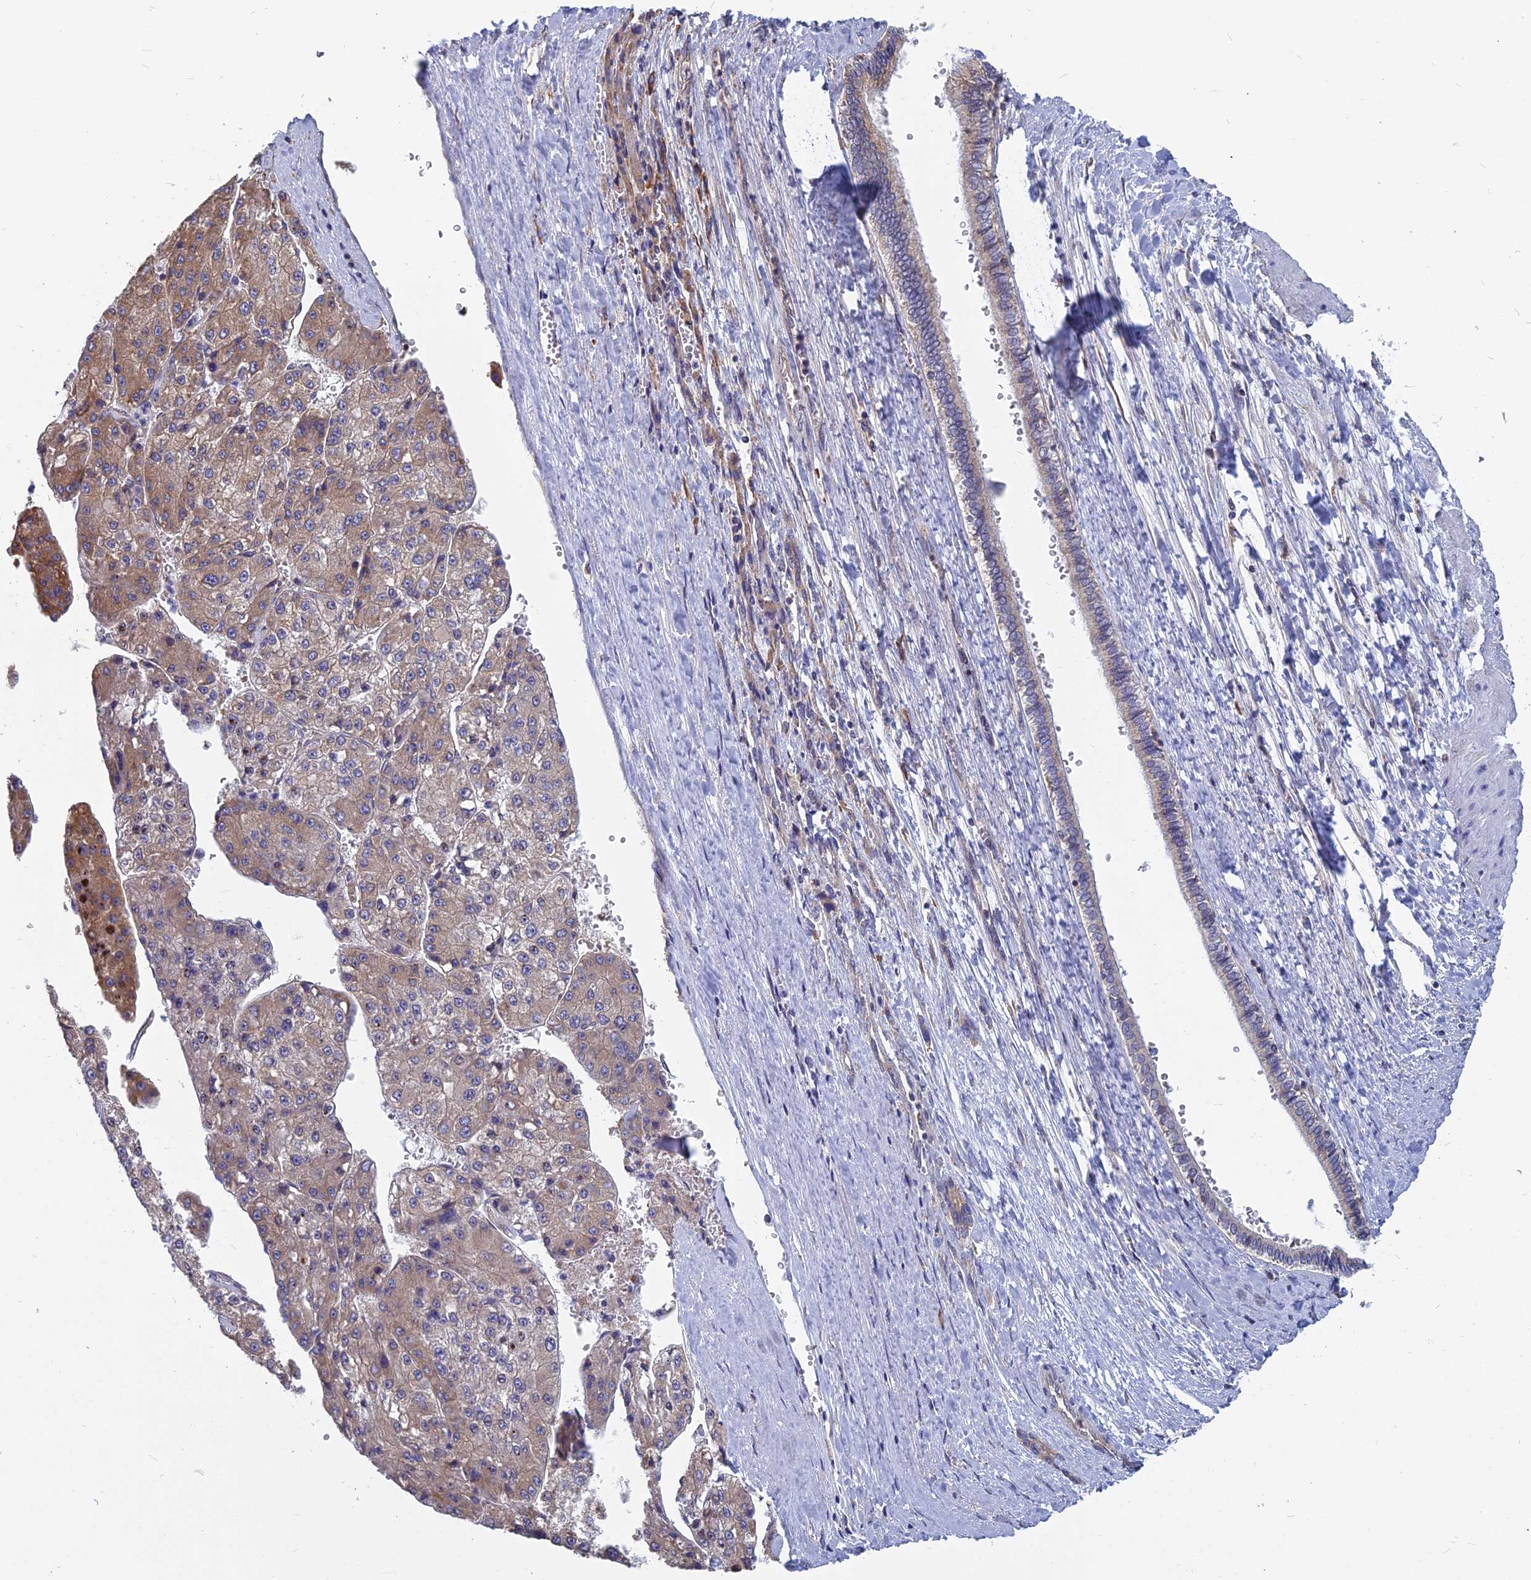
{"staining": {"intensity": "moderate", "quantity": "25%-75%", "location": "cytoplasmic/membranous"}, "tissue": "liver cancer", "cell_type": "Tumor cells", "image_type": "cancer", "snomed": [{"axis": "morphology", "description": "Carcinoma, Hepatocellular, NOS"}, {"axis": "topography", "description": "Liver"}], "caption": "A photomicrograph showing moderate cytoplasmic/membranous staining in about 25%-75% of tumor cells in liver cancer (hepatocellular carcinoma), as visualized by brown immunohistochemical staining.", "gene": "KIAA1143", "patient": {"sex": "female", "age": 73}}